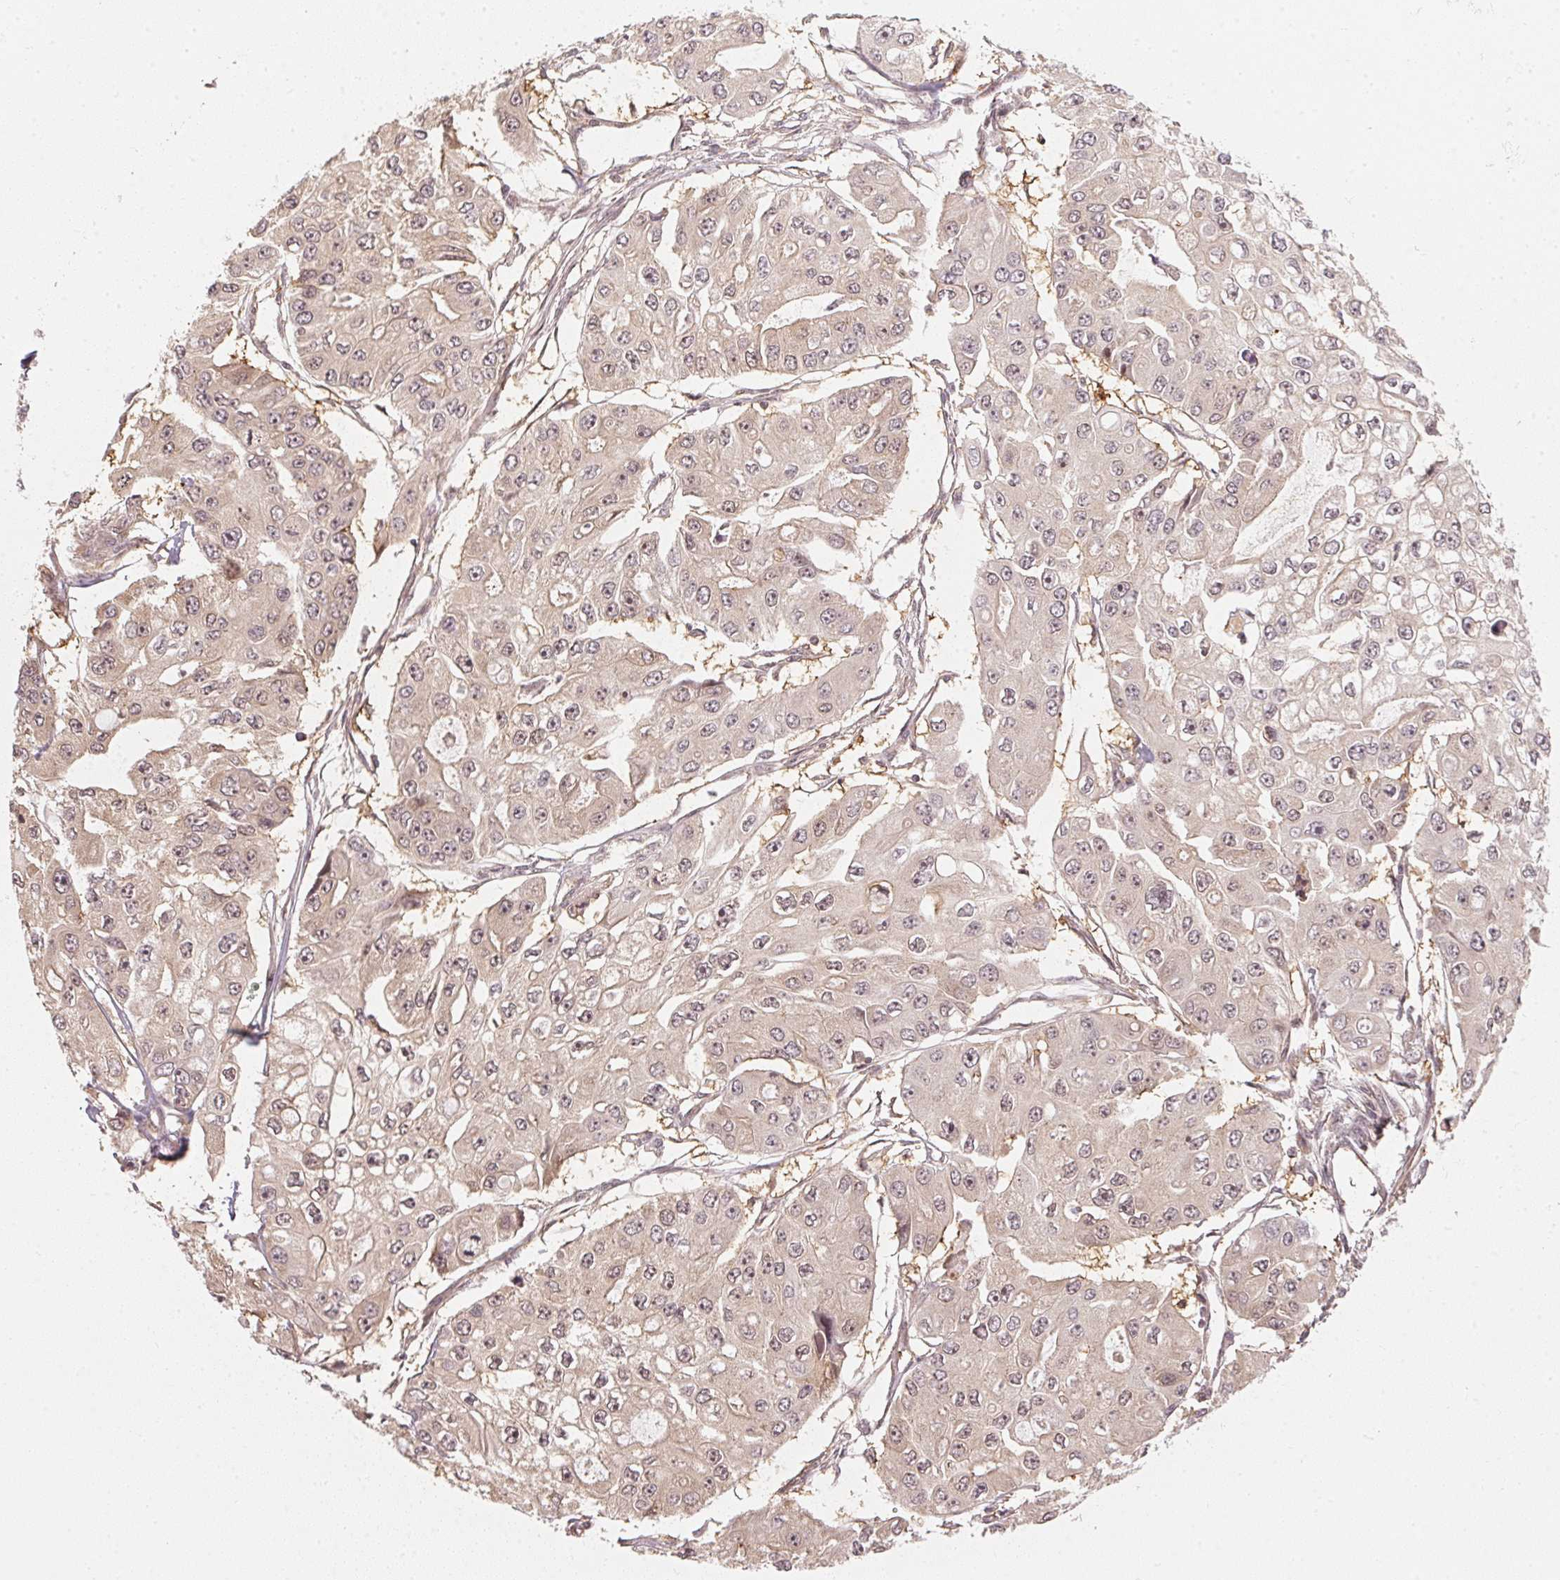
{"staining": {"intensity": "weak", "quantity": "25%-75%", "location": "nuclear"}, "tissue": "ovarian cancer", "cell_type": "Tumor cells", "image_type": "cancer", "snomed": [{"axis": "morphology", "description": "Cystadenocarcinoma, serous, NOS"}, {"axis": "topography", "description": "Ovary"}], "caption": "Approximately 25%-75% of tumor cells in human ovarian cancer (serous cystadenocarcinoma) demonstrate weak nuclear protein expression as visualized by brown immunohistochemical staining.", "gene": "UBE2L3", "patient": {"sex": "female", "age": 56}}